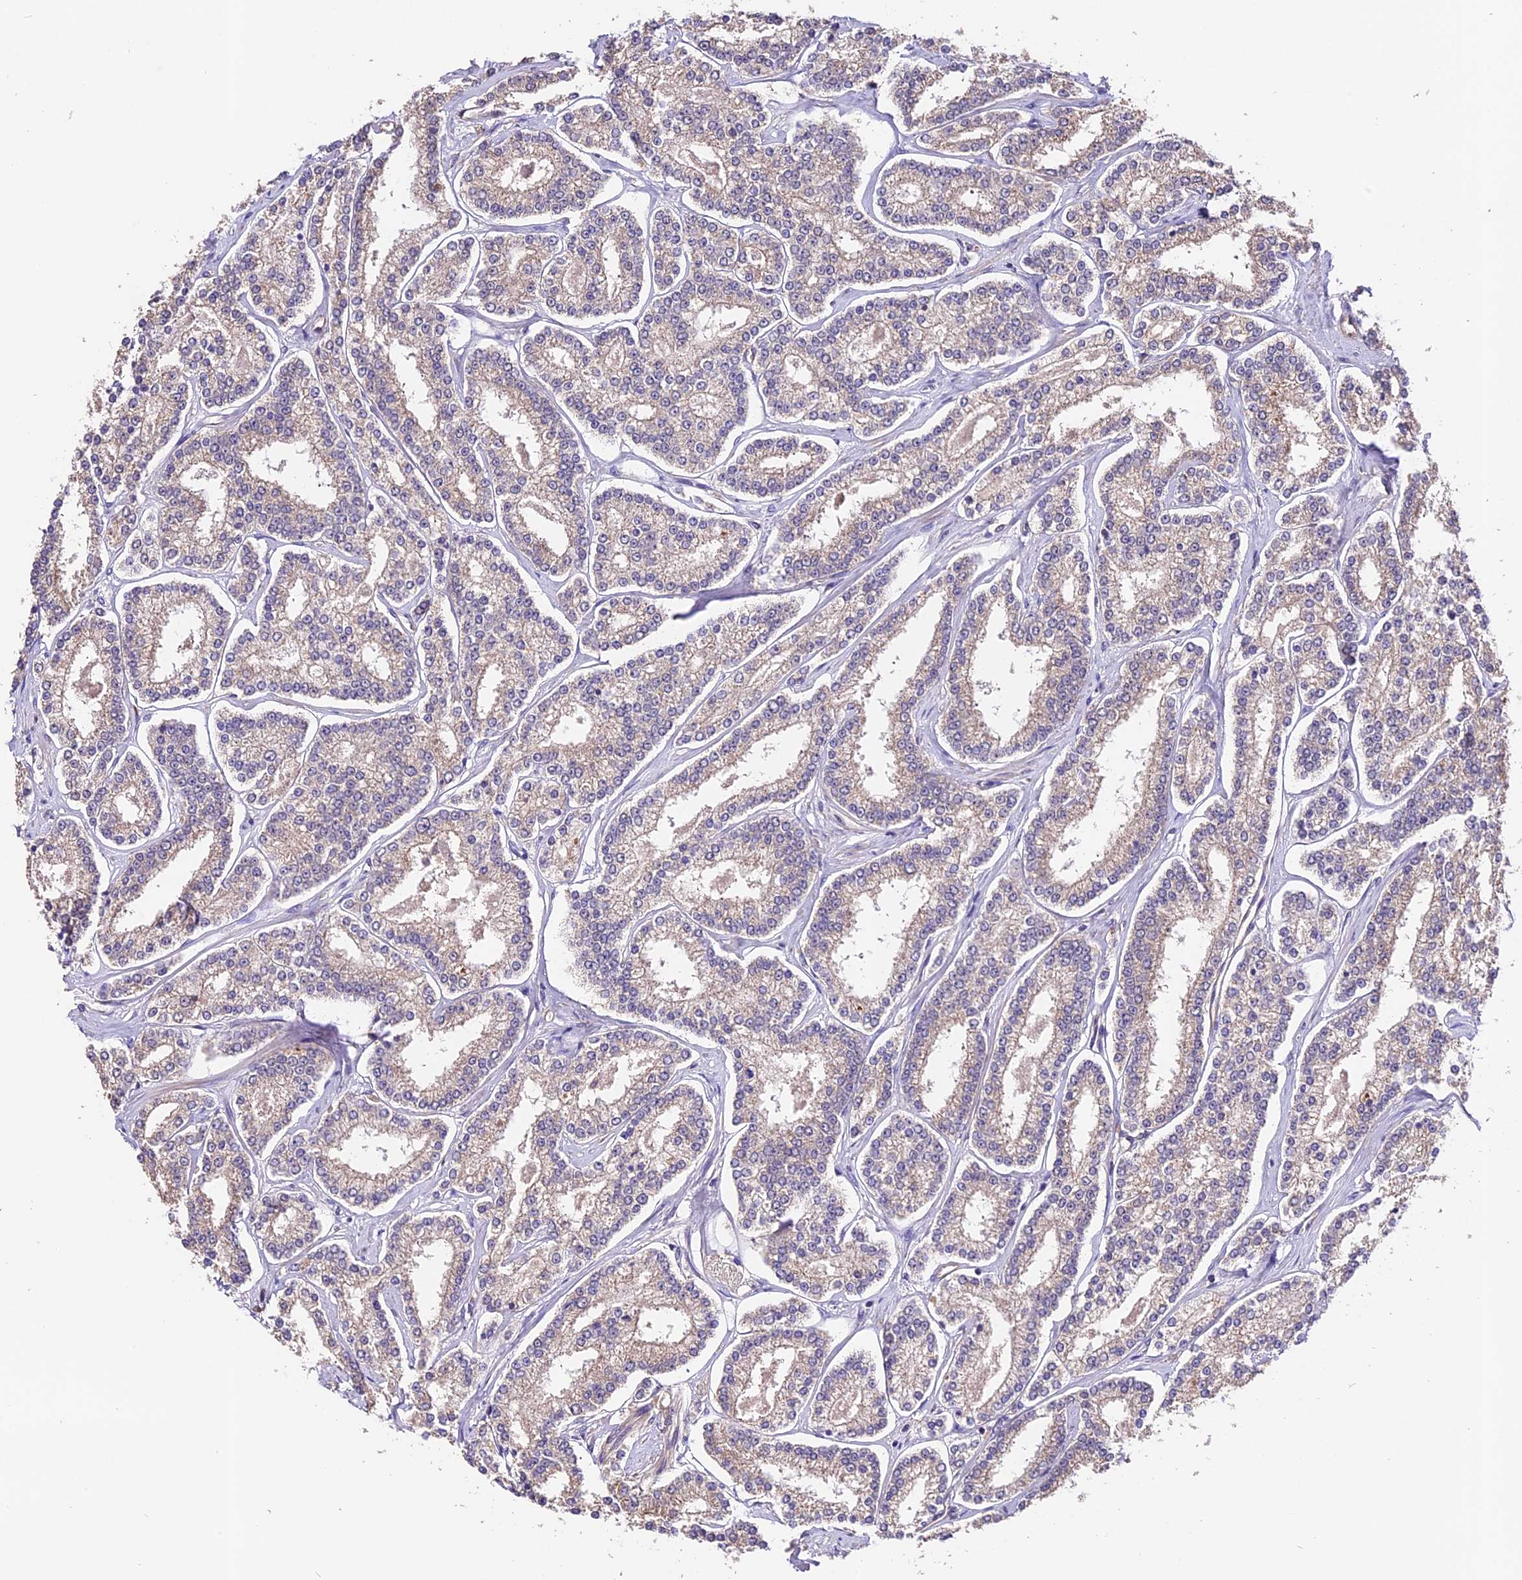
{"staining": {"intensity": "weak", "quantity": ">75%", "location": "cytoplasmic/membranous"}, "tissue": "prostate cancer", "cell_type": "Tumor cells", "image_type": "cancer", "snomed": [{"axis": "morphology", "description": "Normal tissue, NOS"}, {"axis": "morphology", "description": "Adenocarcinoma, High grade"}, {"axis": "topography", "description": "Prostate"}], "caption": "Immunohistochemical staining of adenocarcinoma (high-grade) (prostate) demonstrates weak cytoplasmic/membranous protein staining in approximately >75% of tumor cells. The protein of interest is shown in brown color, while the nuclei are stained blue.", "gene": "CES3", "patient": {"sex": "male", "age": 83}}